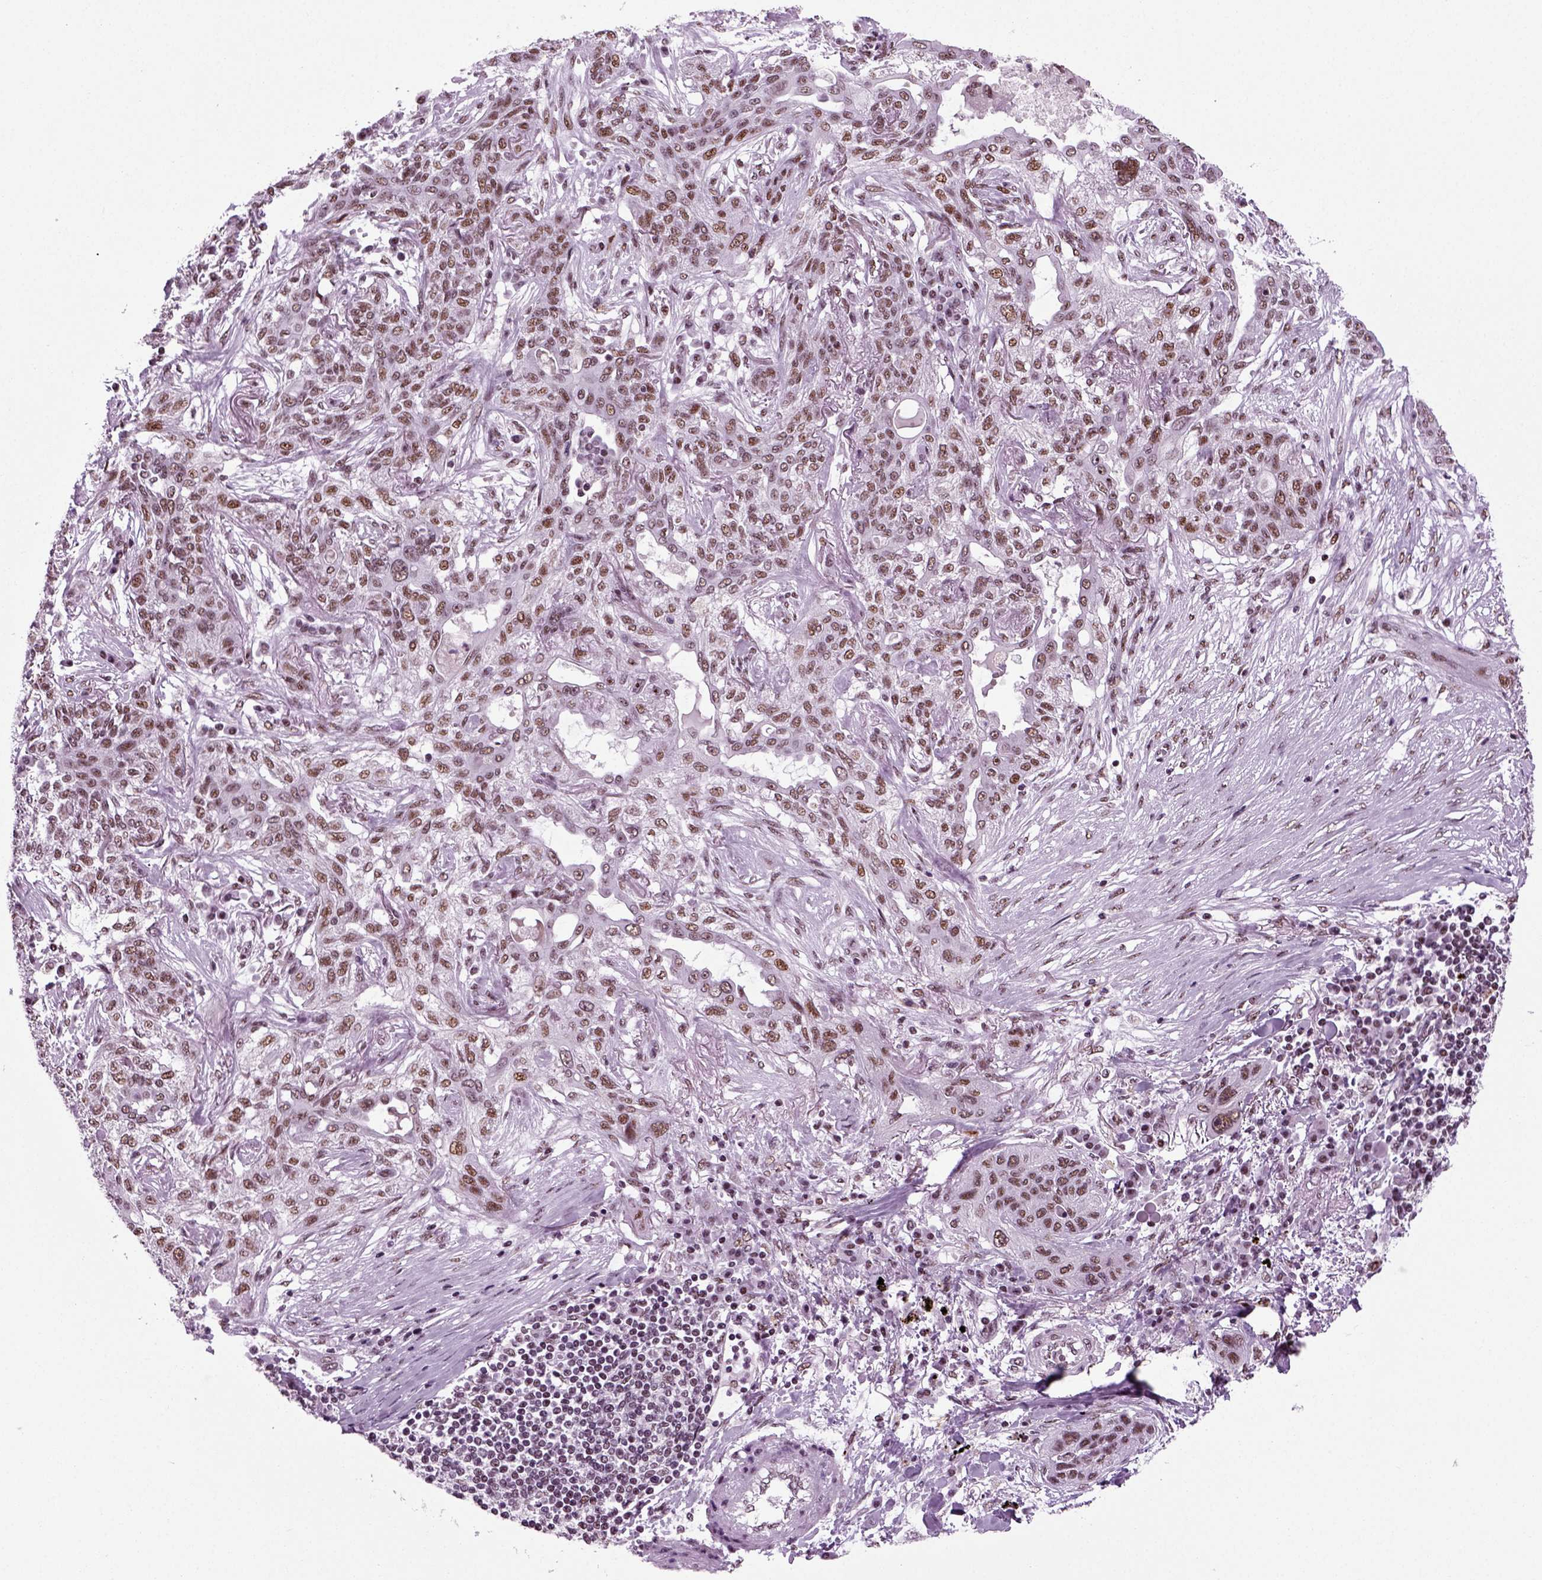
{"staining": {"intensity": "weak", "quantity": ">75%", "location": "nuclear"}, "tissue": "lung cancer", "cell_type": "Tumor cells", "image_type": "cancer", "snomed": [{"axis": "morphology", "description": "Squamous cell carcinoma, NOS"}, {"axis": "topography", "description": "Lung"}], "caption": "Lung cancer stained for a protein (brown) exhibits weak nuclear positive staining in about >75% of tumor cells.", "gene": "RCOR3", "patient": {"sex": "female", "age": 70}}